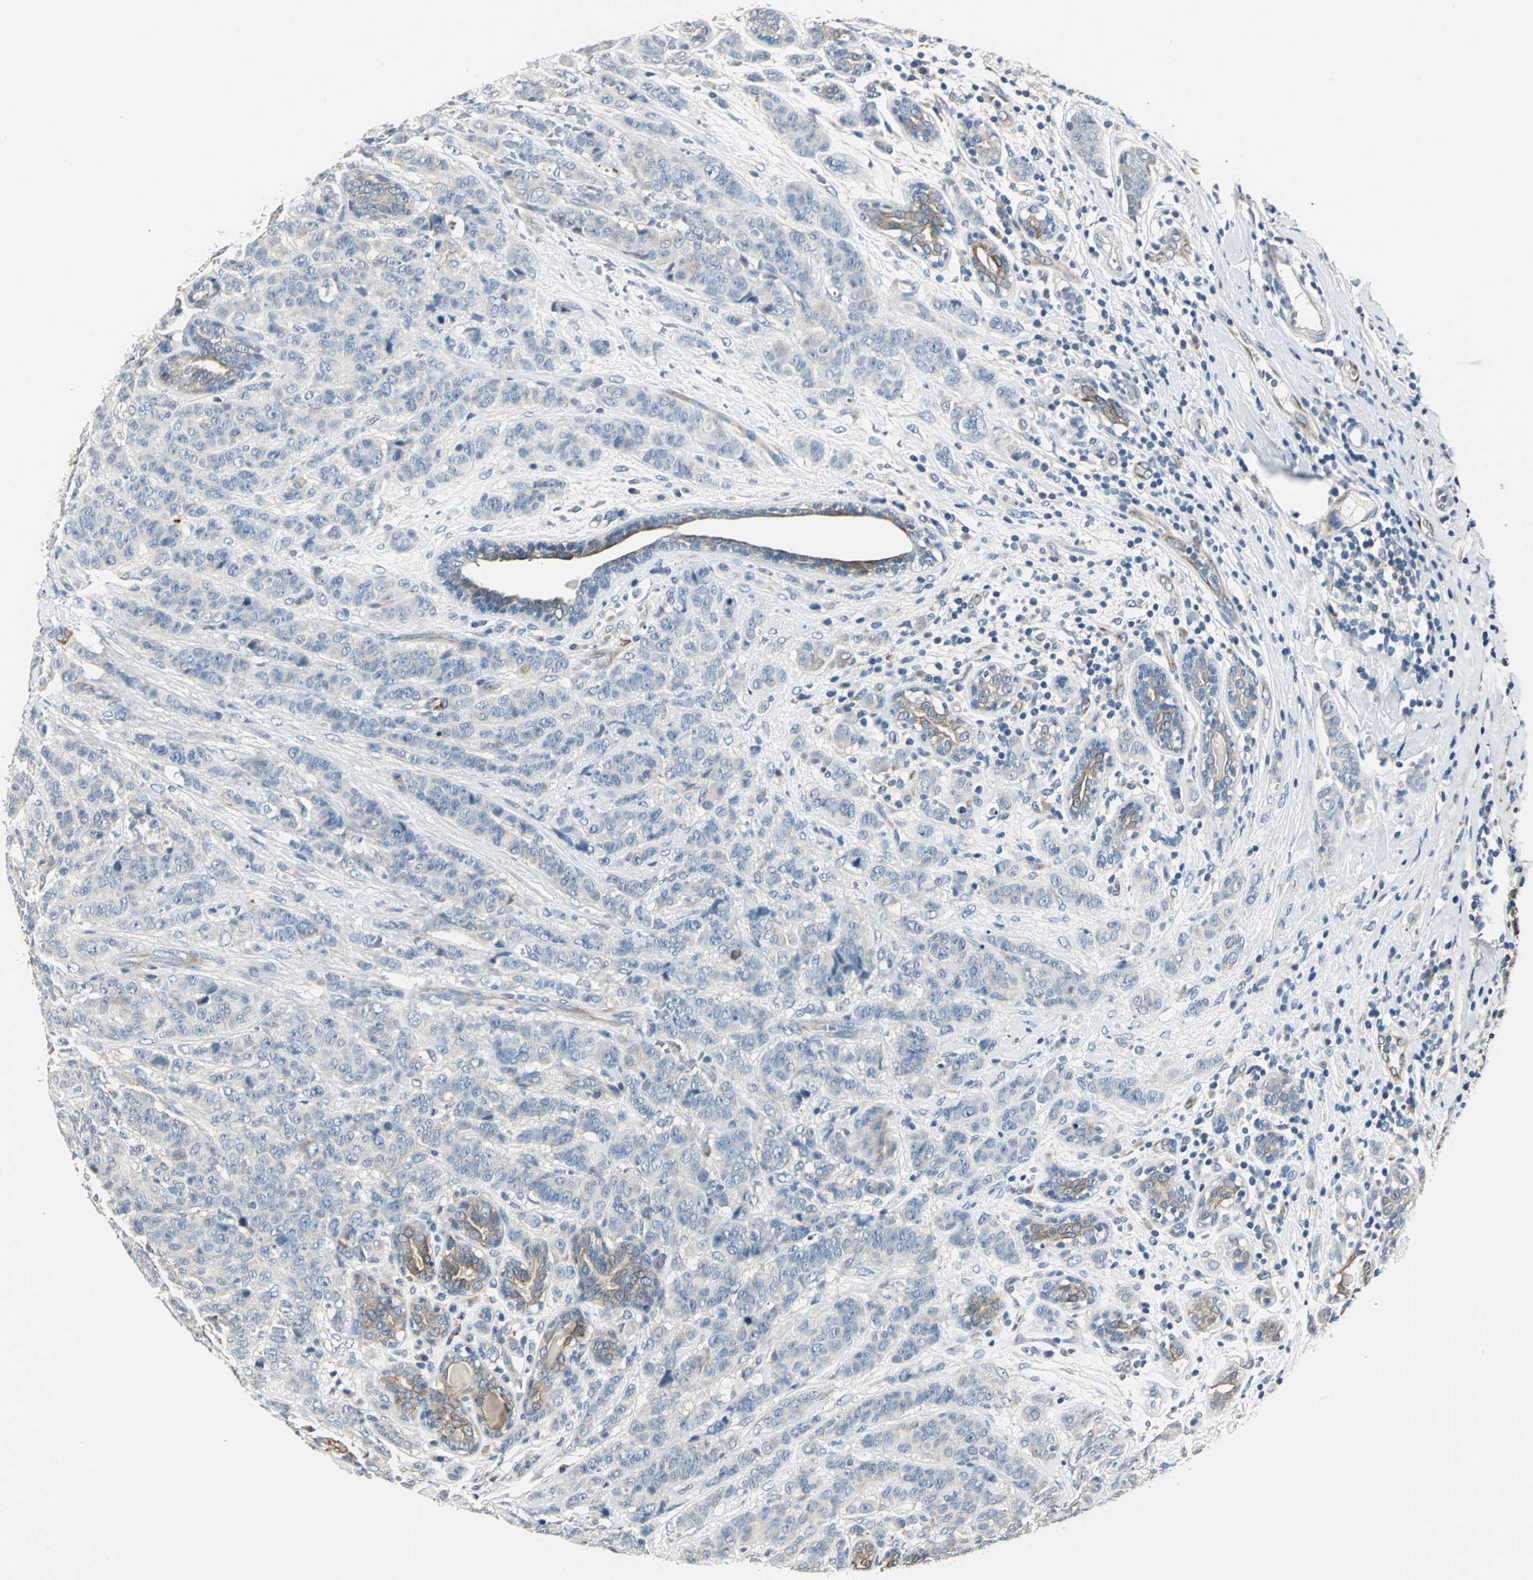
{"staining": {"intensity": "weak", "quantity": "<25%", "location": "cytoplasmic/membranous"}, "tissue": "breast cancer", "cell_type": "Tumor cells", "image_type": "cancer", "snomed": [{"axis": "morphology", "description": "Duct carcinoma"}, {"axis": "topography", "description": "Breast"}], "caption": "This is an immunohistochemistry photomicrograph of breast cancer. There is no positivity in tumor cells.", "gene": "B3GNT2", "patient": {"sex": "female", "age": 40}}